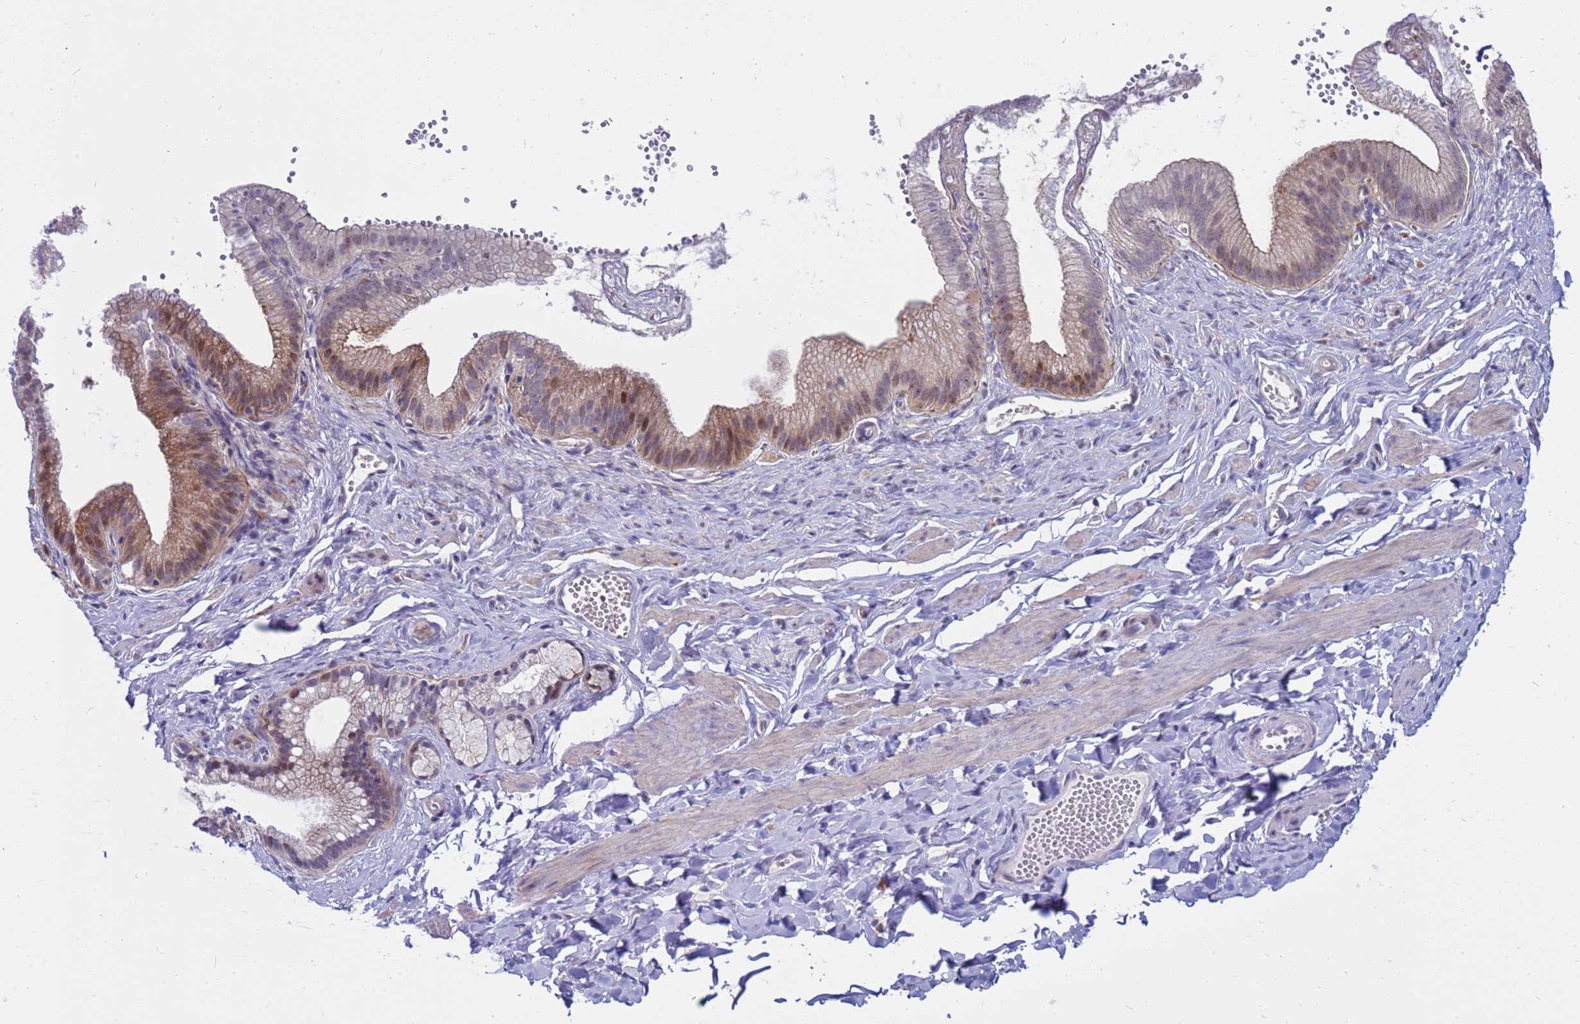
{"staining": {"intensity": "negative", "quantity": "none", "location": "none"}, "tissue": "adipose tissue", "cell_type": "Adipocytes", "image_type": "normal", "snomed": [{"axis": "morphology", "description": "Normal tissue, NOS"}, {"axis": "topography", "description": "Gallbladder"}, {"axis": "topography", "description": "Peripheral nerve tissue"}], "caption": "Immunohistochemical staining of unremarkable adipose tissue demonstrates no significant staining in adipocytes. Nuclei are stained in blue.", "gene": "LRATD1", "patient": {"sex": "male", "age": 38}}